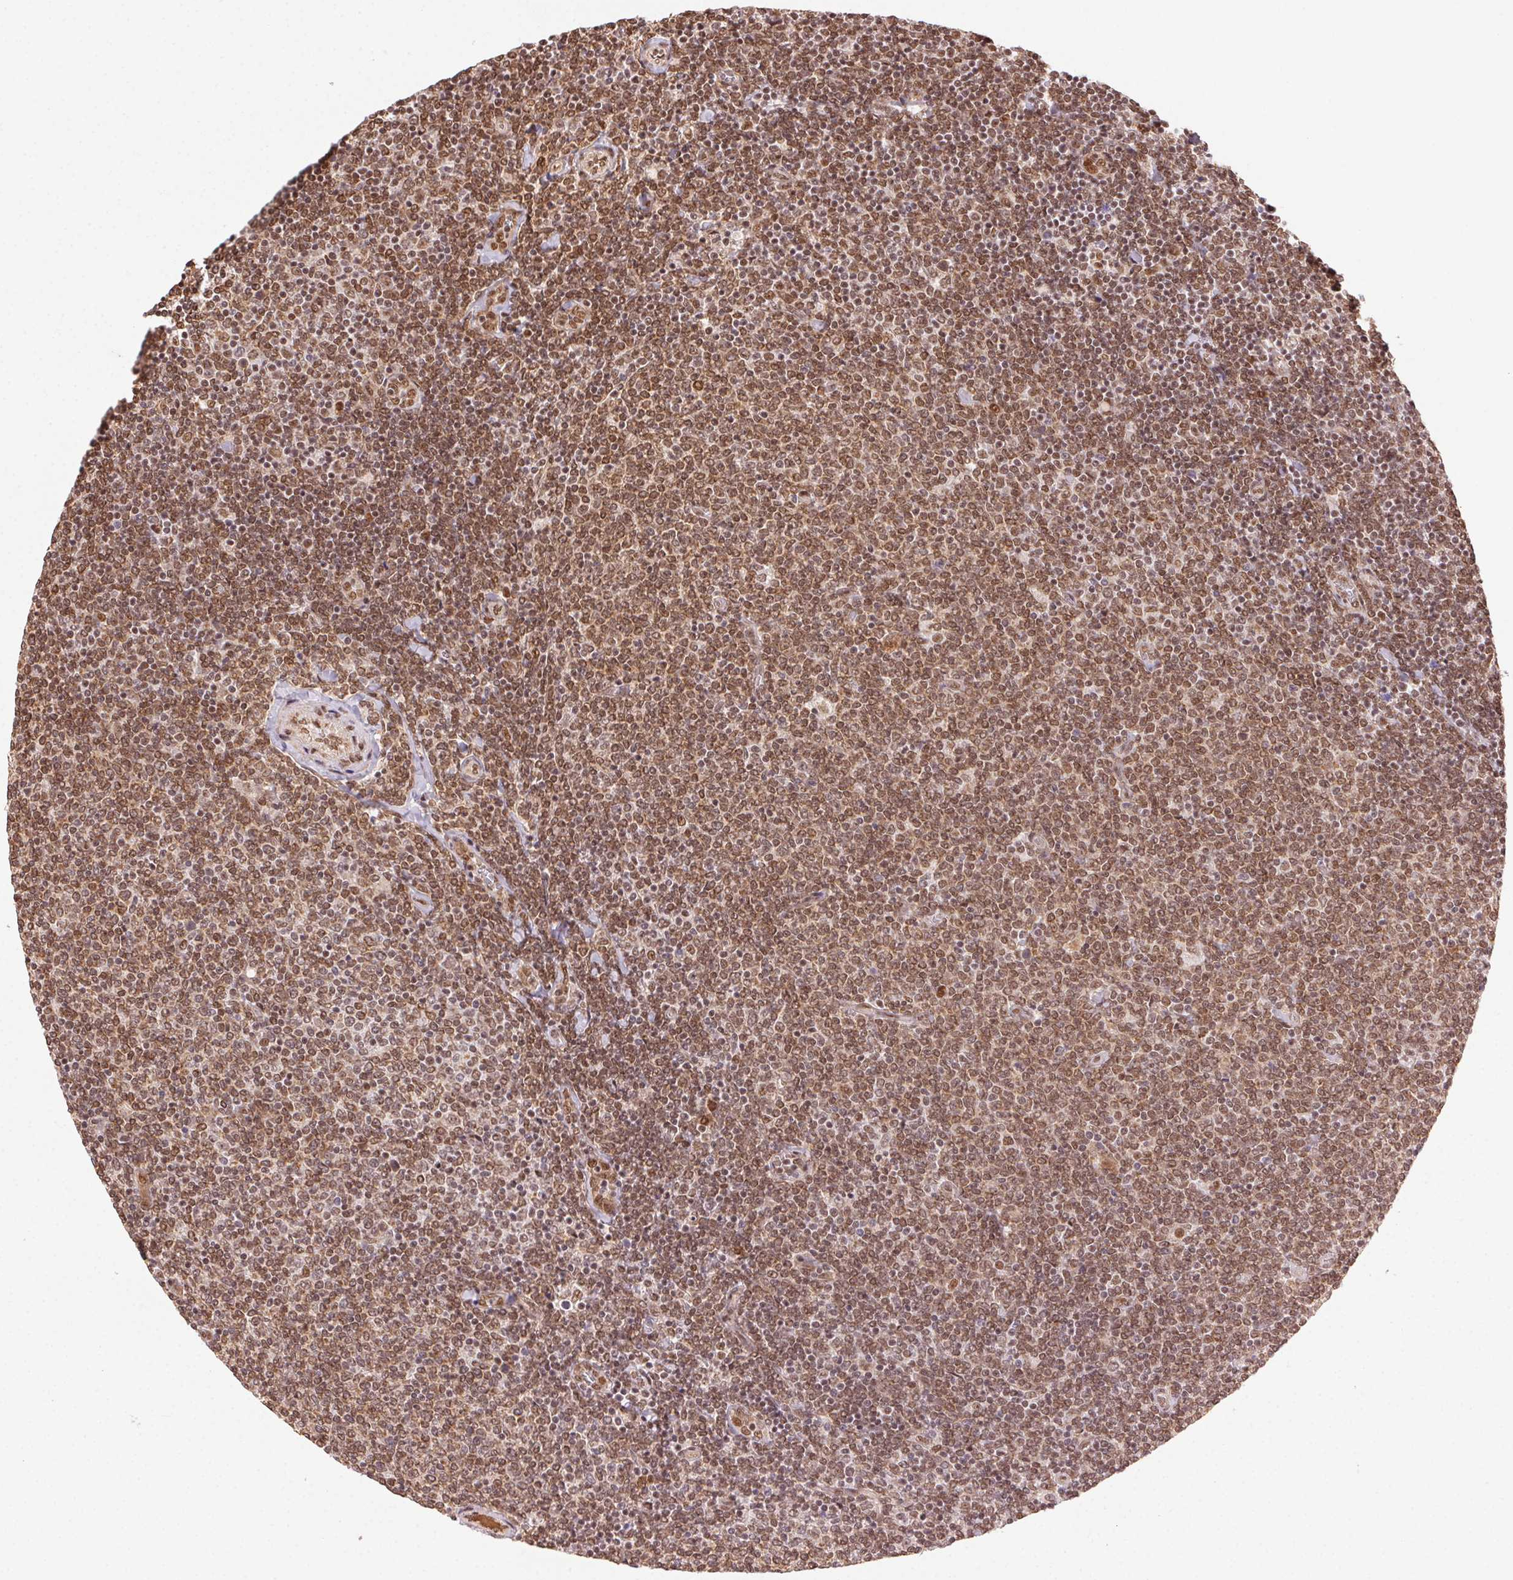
{"staining": {"intensity": "moderate", "quantity": ">75%", "location": "nuclear"}, "tissue": "lymphoma", "cell_type": "Tumor cells", "image_type": "cancer", "snomed": [{"axis": "morphology", "description": "Malignant lymphoma, non-Hodgkin's type, Low grade"}, {"axis": "topography", "description": "Lymph node"}], "caption": "Immunohistochemistry of malignant lymphoma, non-Hodgkin's type (low-grade) displays medium levels of moderate nuclear positivity in about >75% of tumor cells. The staining was performed using DAB to visualize the protein expression in brown, while the nuclei were stained in blue with hematoxylin (Magnification: 20x).", "gene": "TREML4", "patient": {"sex": "male", "age": 52}}